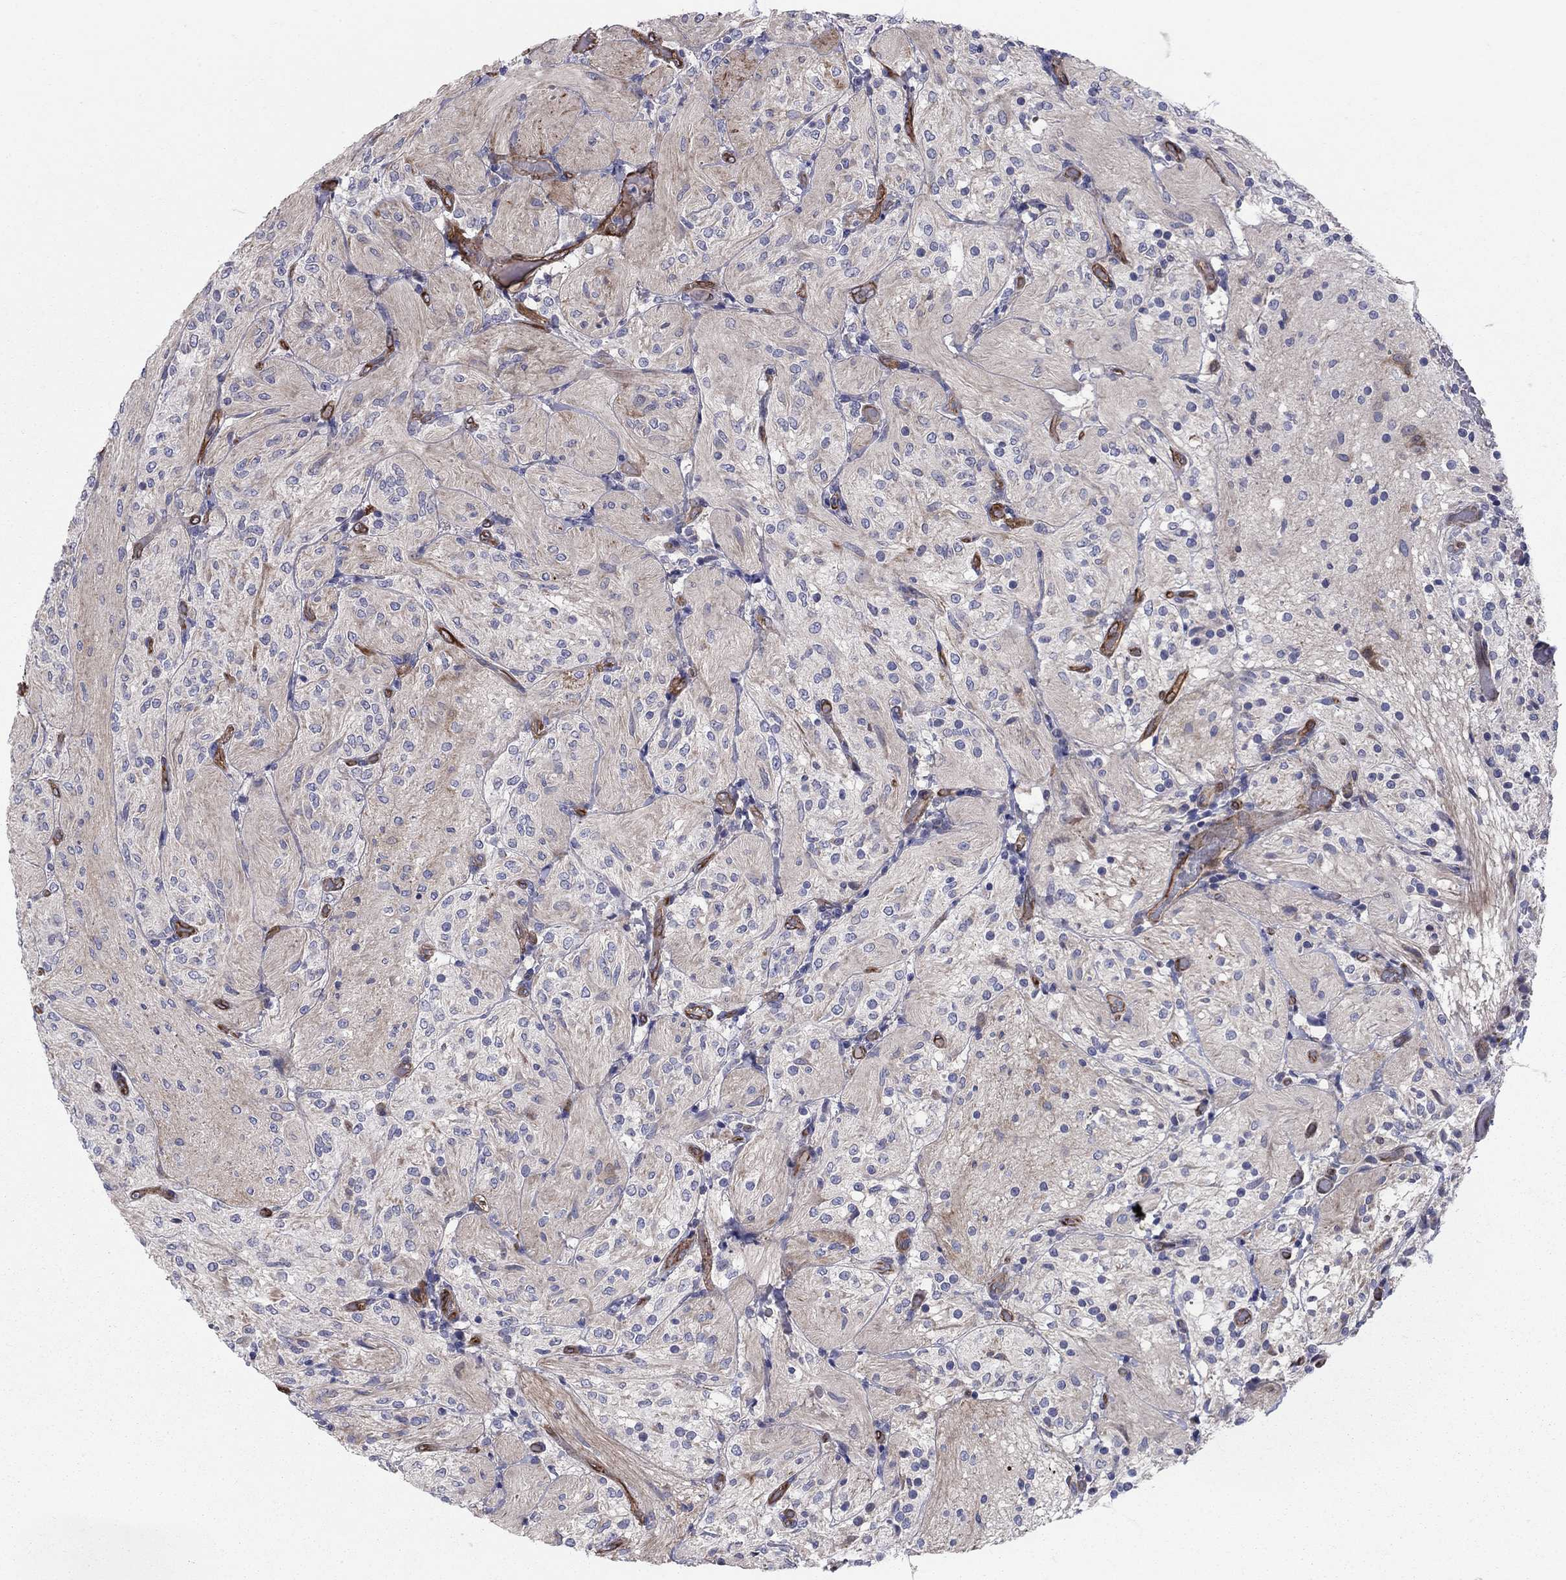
{"staining": {"intensity": "negative", "quantity": "none", "location": "none"}, "tissue": "glioma", "cell_type": "Tumor cells", "image_type": "cancer", "snomed": [{"axis": "morphology", "description": "Glioma, malignant, Low grade"}, {"axis": "topography", "description": "Brain"}], "caption": "There is no significant positivity in tumor cells of malignant low-grade glioma.", "gene": "EMP2", "patient": {"sex": "male", "age": 3}}